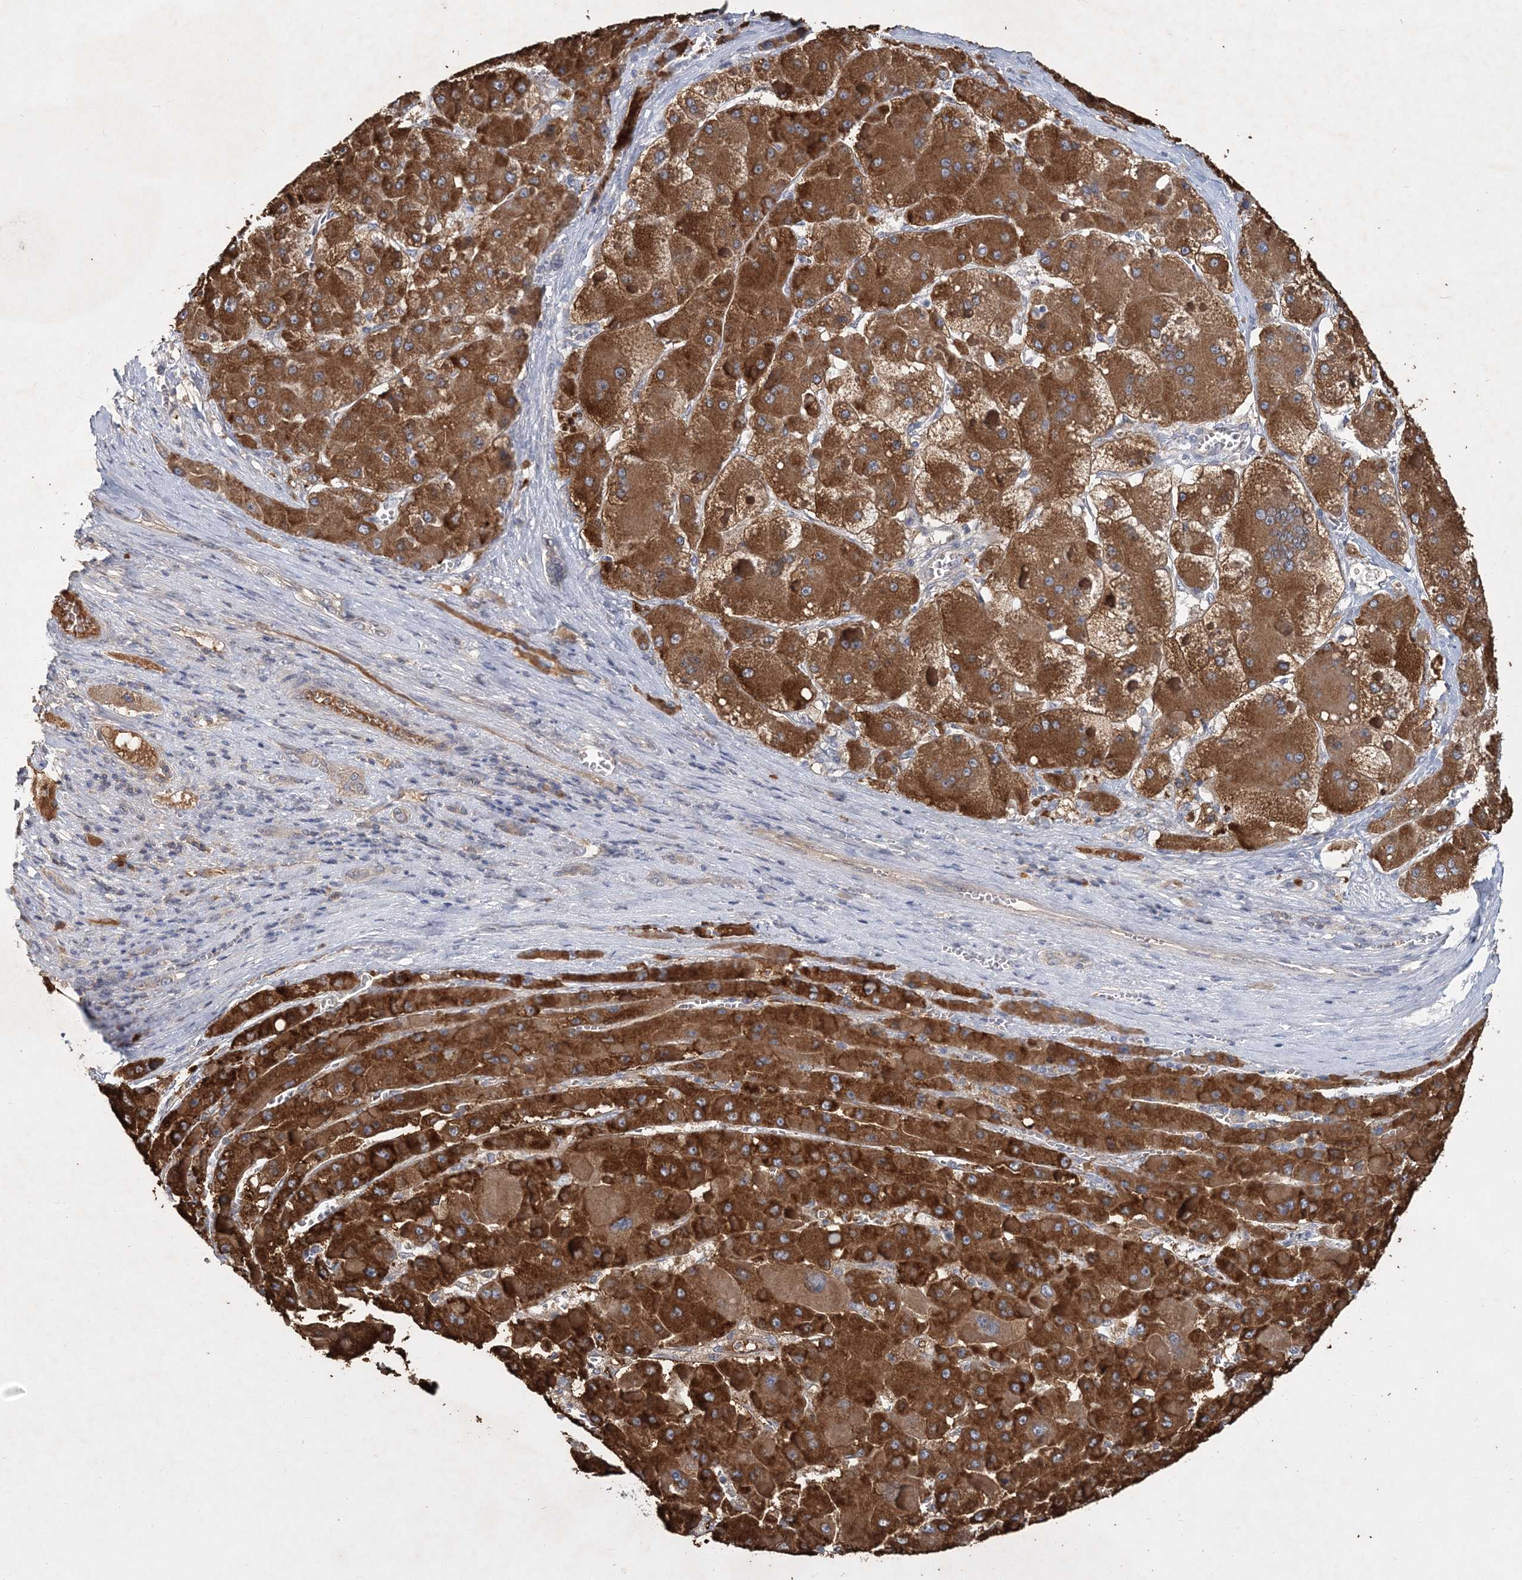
{"staining": {"intensity": "strong", "quantity": ">75%", "location": "cytoplasmic/membranous"}, "tissue": "liver cancer", "cell_type": "Tumor cells", "image_type": "cancer", "snomed": [{"axis": "morphology", "description": "Carcinoma, Hepatocellular, NOS"}, {"axis": "topography", "description": "Liver"}], "caption": "The micrograph demonstrates a brown stain indicating the presence of a protein in the cytoplasmic/membranous of tumor cells in hepatocellular carcinoma (liver).", "gene": "RNF25", "patient": {"sex": "female", "age": 73}}